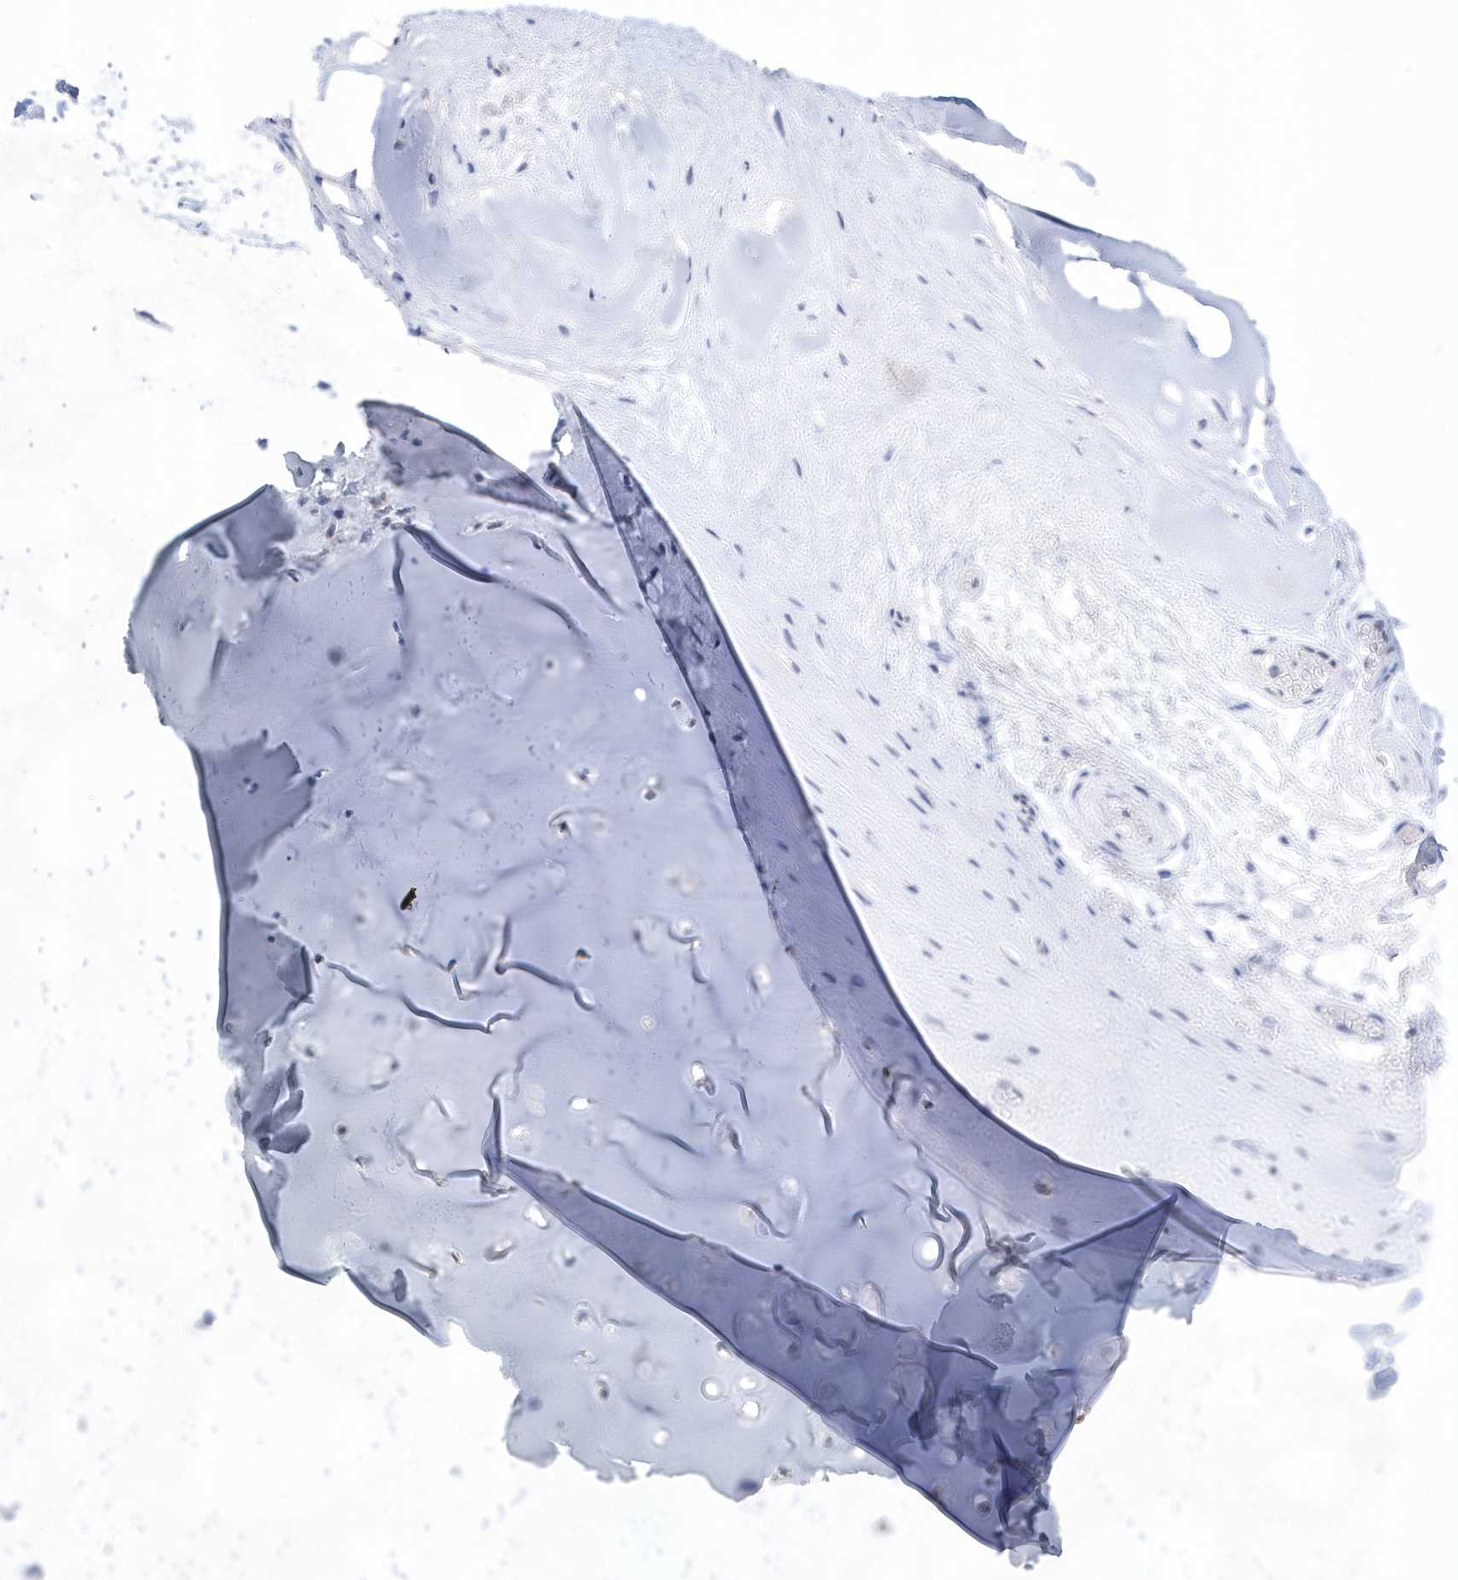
{"staining": {"intensity": "negative", "quantity": "none", "location": "none"}, "tissue": "adipose tissue", "cell_type": "Adipocytes", "image_type": "normal", "snomed": [{"axis": "morphology", "description": "Normal tissue, NOS"}, {"axis": "morphology", "description": "Basal cell carcinoma"}, {"axis": "topography", "description": "Cartilage tissue"}, {"axis": "topography", "description": "Nasopharynx"}, {"axis": "topography", "description": "Oral tissue"}], "caption": "A high-resolution image shows immunohistochemistry (IHC) staining of unremarkable adipose tissue, which exhibits no significant positivity in adipocytes.", "gene": "SRGAP3", "patient": {"sex": "female", "age": 77}}